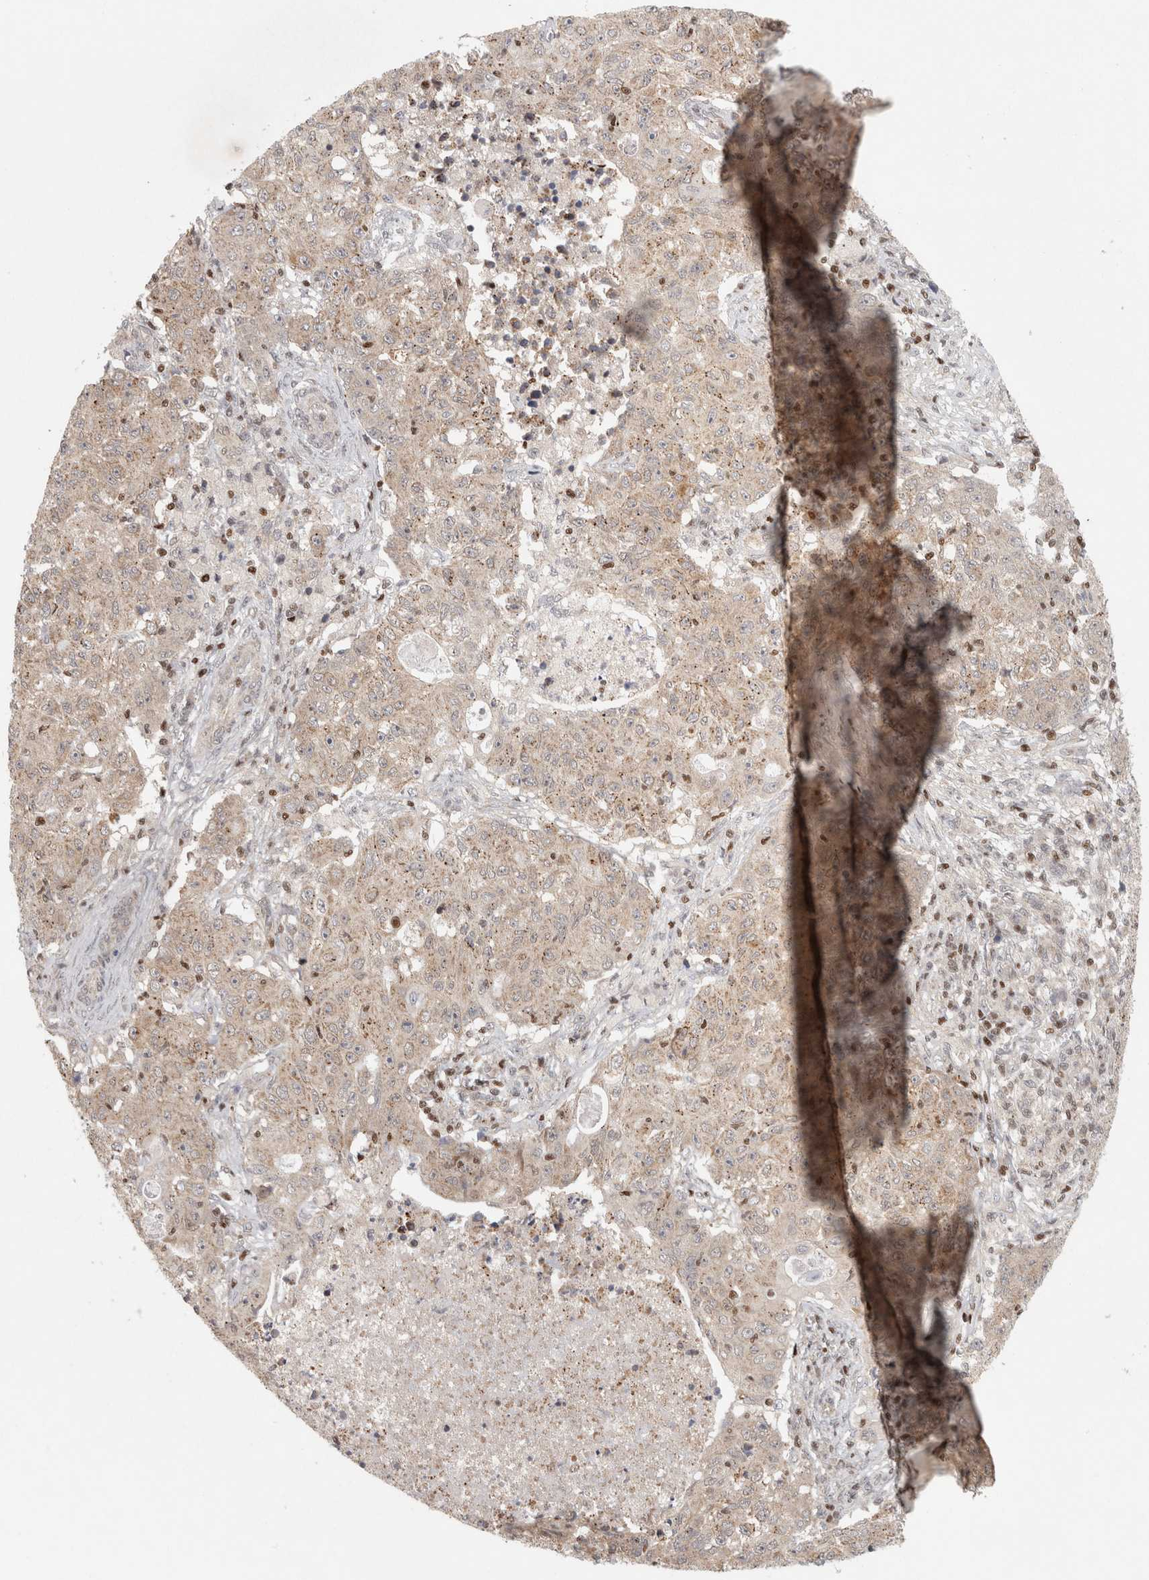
{"staining": {"intensity": "weak", "quantity": ">75%", "location": "cytoplasmic/membranous"}, "tissue": "ovarian cancer", "cell_type": "Tumor cells", "image_type": "cancer", "snomed": [{"axis": "morphology", "description": "Carcinoma, endometroid"}, {"axis": "topography", "description": "Ovary"}], "caption": "Immunohistochemical staining of human endometroid carcinoma (ovarian) demonstrates low levels of weak cytoplasmic/membranous positivity in about >75% of tumor cells. The staining is performed using DAB (3,3'-diaminobenzidine) brown chromogen to label protein expression. The nuclei are counter-stained blue using hematoxylin.", "gene": "KDM8", "patient": {"sex": "female", "age": 42}}